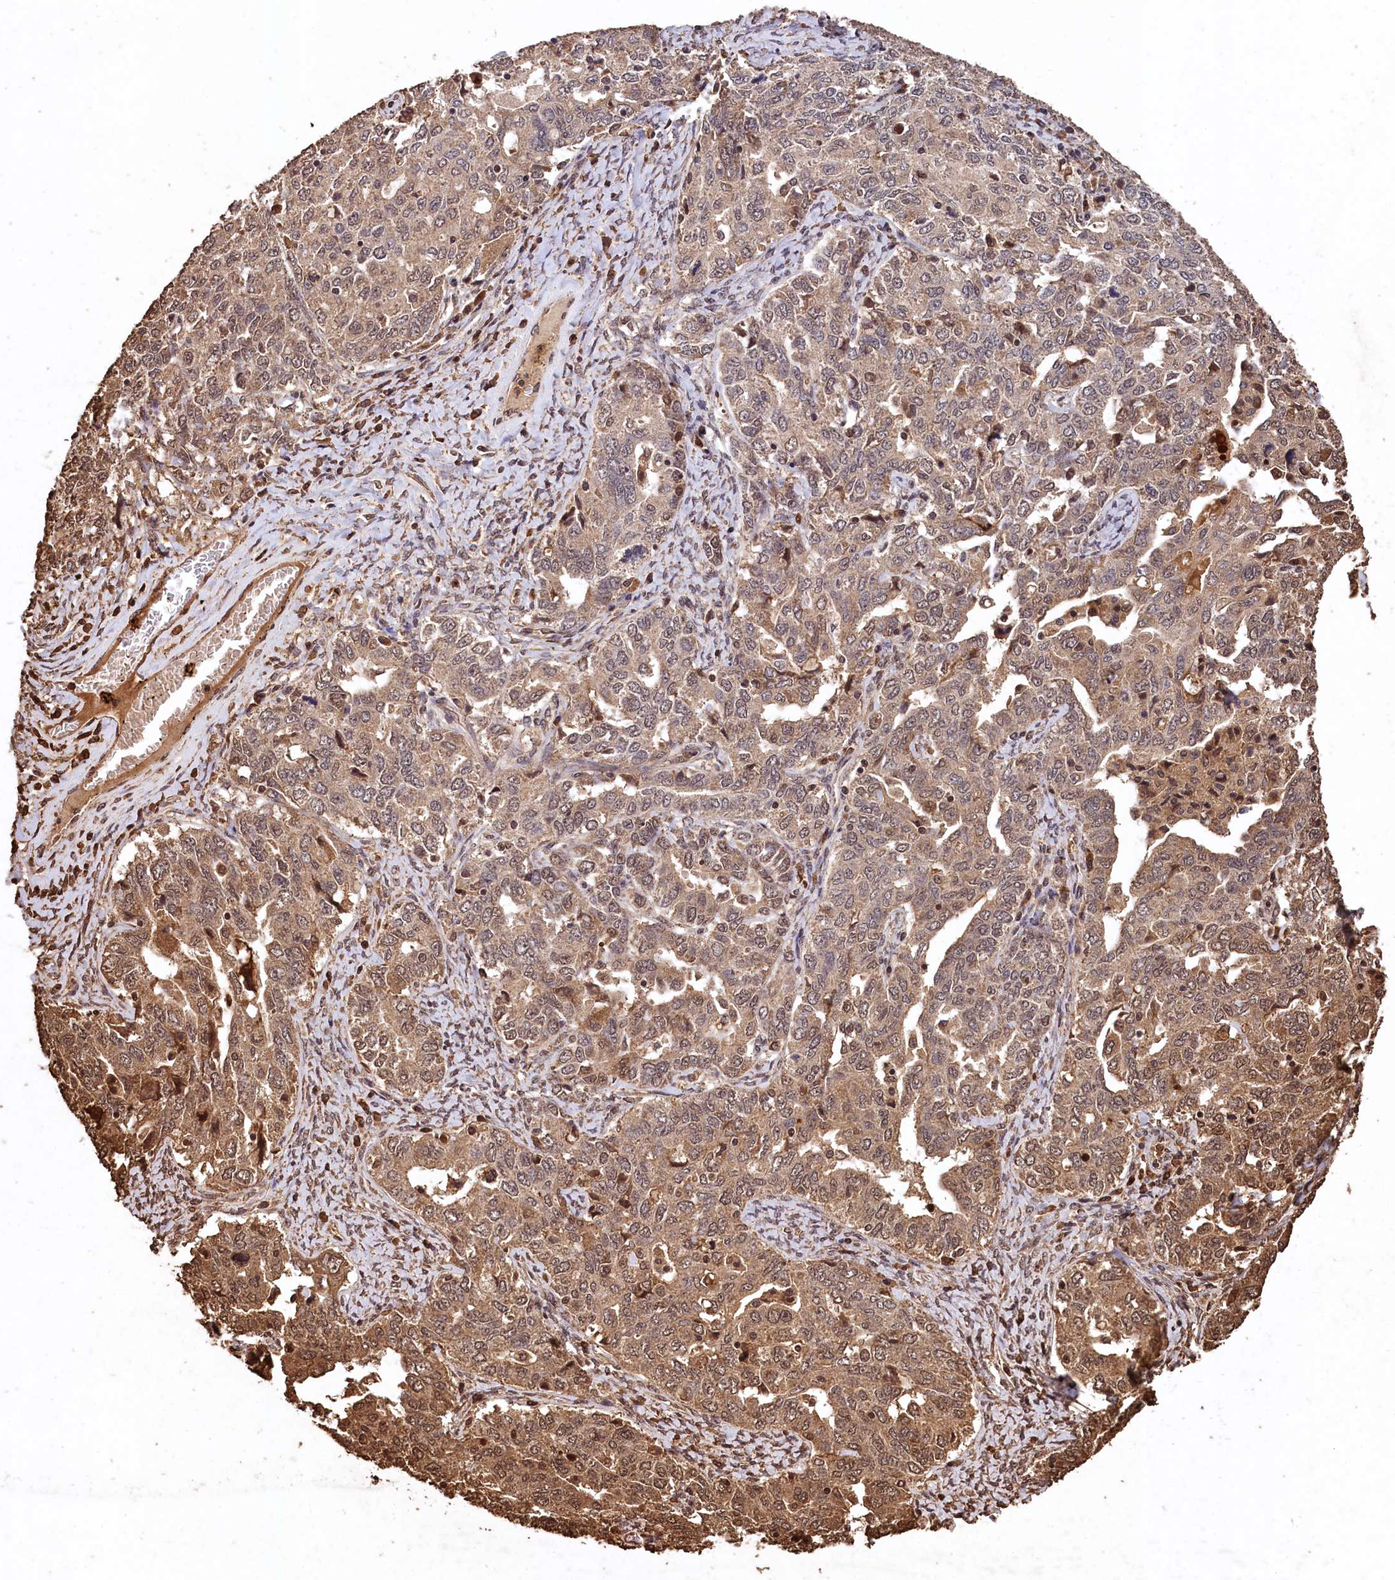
{"staining": {"intensity": "moderate", "quantity": "25%-75%", "location": "cytoplasmic/membranous,nuclear"}, "tissue": "ovarian cancer", "cell_type": "Tumor cells", "image_type": "cancer", "snomed": [{"axis": "morphology", "description": "Carcinoma, endometroid"}, {"axis": "topography", "description": "Ovary"}], "caption": "Brown immunohistochemical staining in human ovarian endometroid carcinoma demonstrates moderate cytoplasmic/membranous and nuclear positivity in about 25%-75% of tumor cells. (DAB = brown stain, brightfield microscopy at high magnification).", "gene": "CEP57L1", "patient": {"sex": "female", "age": 62}}